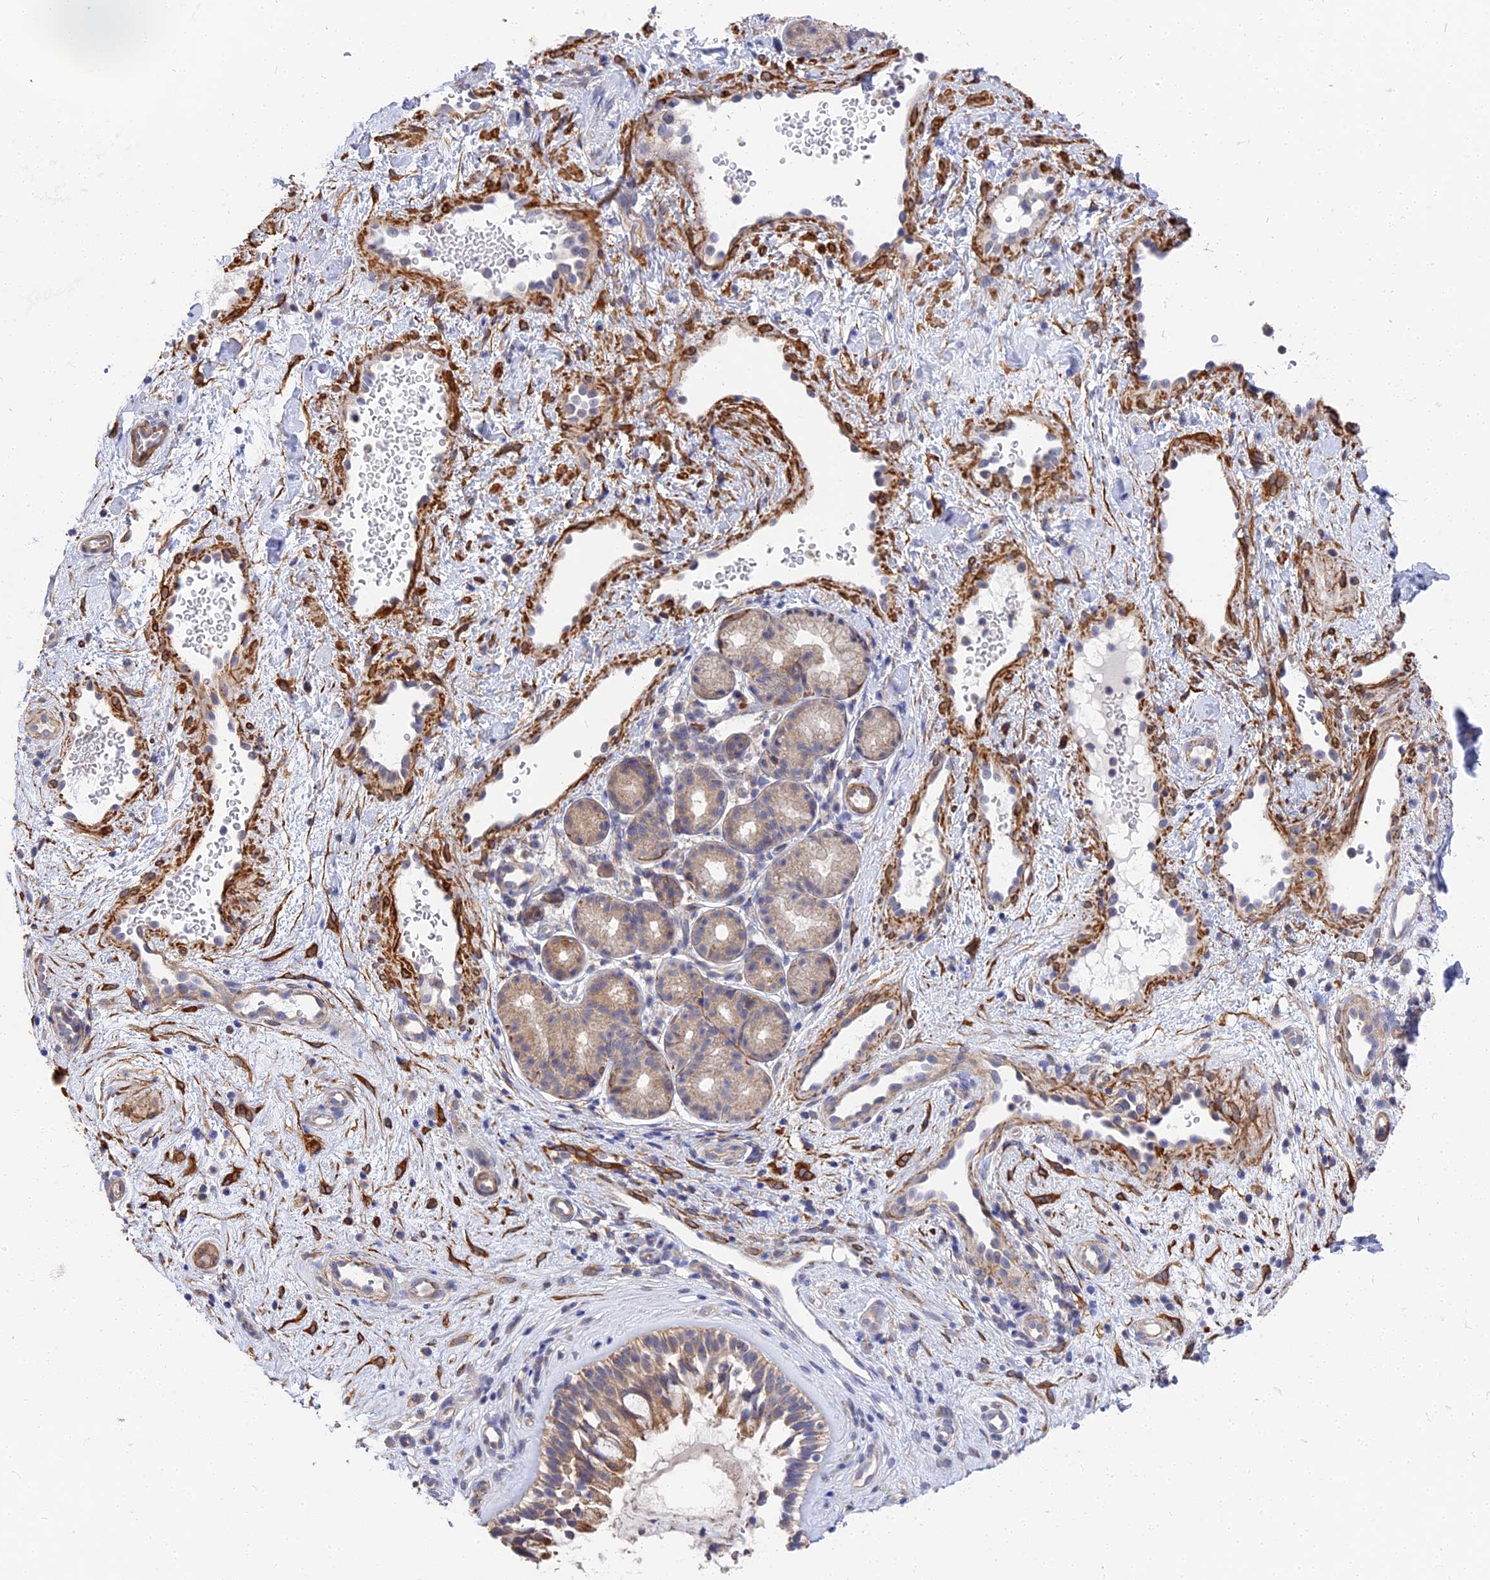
{"staining": {"intensity": "moderate", "quantity": ">75%", "location": "cytoplasmic/membranous"}, "tissue": "nasopharynx", "cell_type": "Respiratory epithelial cells", "image_type": "normal", "snomed": [{"axis": "morphology", "description": "Normal tissue, NOS"}, {"axis": "topography", "description": "Nasopharynx"}], "caption": "Protein expression by immunohistochemistry (IHC) displays moderate cytoplasmic/membranous positivity in approximately >75% of respiratory epithelial cells in benign nasopharynx.", "gene": "CCDC113", "patient": {"sex": "male", "age": 32}}